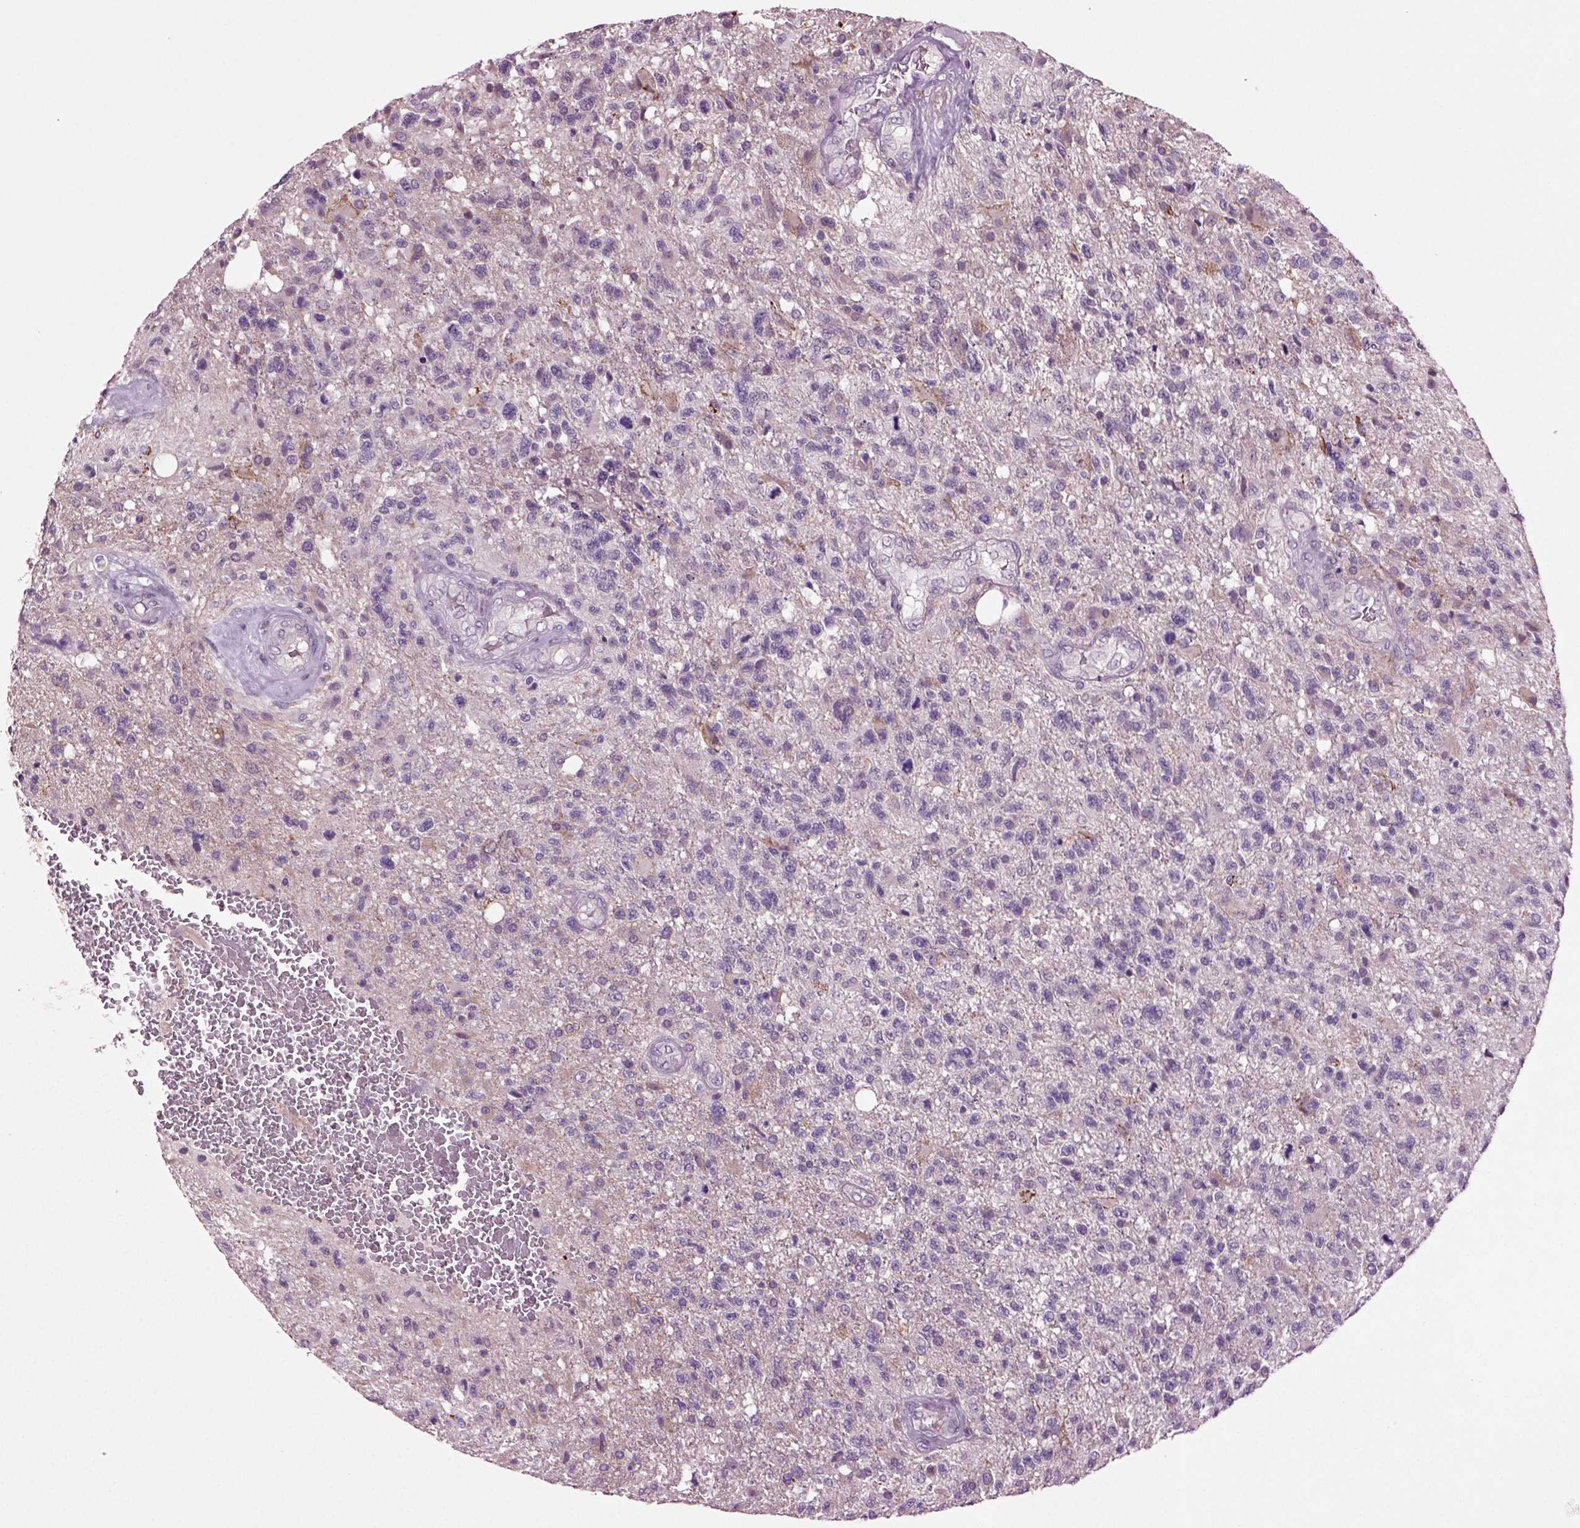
{"staining": {"intensity": "negative", "quantity": "none", "location": "none"}, "tissue": "glioma", "cell_type": "Tumor cells", "image_type": "cancer", "snomed": [{"axis": "morphology", "description": "Glioma, malignant, High grade"}, {"axis": "topography", "description": "Brain"}], "caption": "DAB (3,3'-diaminobenzidine) immunohistochemical staining of glioma displays no significant staining in tumor cells. (DAB IHC visualized using brightfield microscopy, high magnification).", "gene": "SLC17A6", "patient": {"sex": "male", "age": 56}}